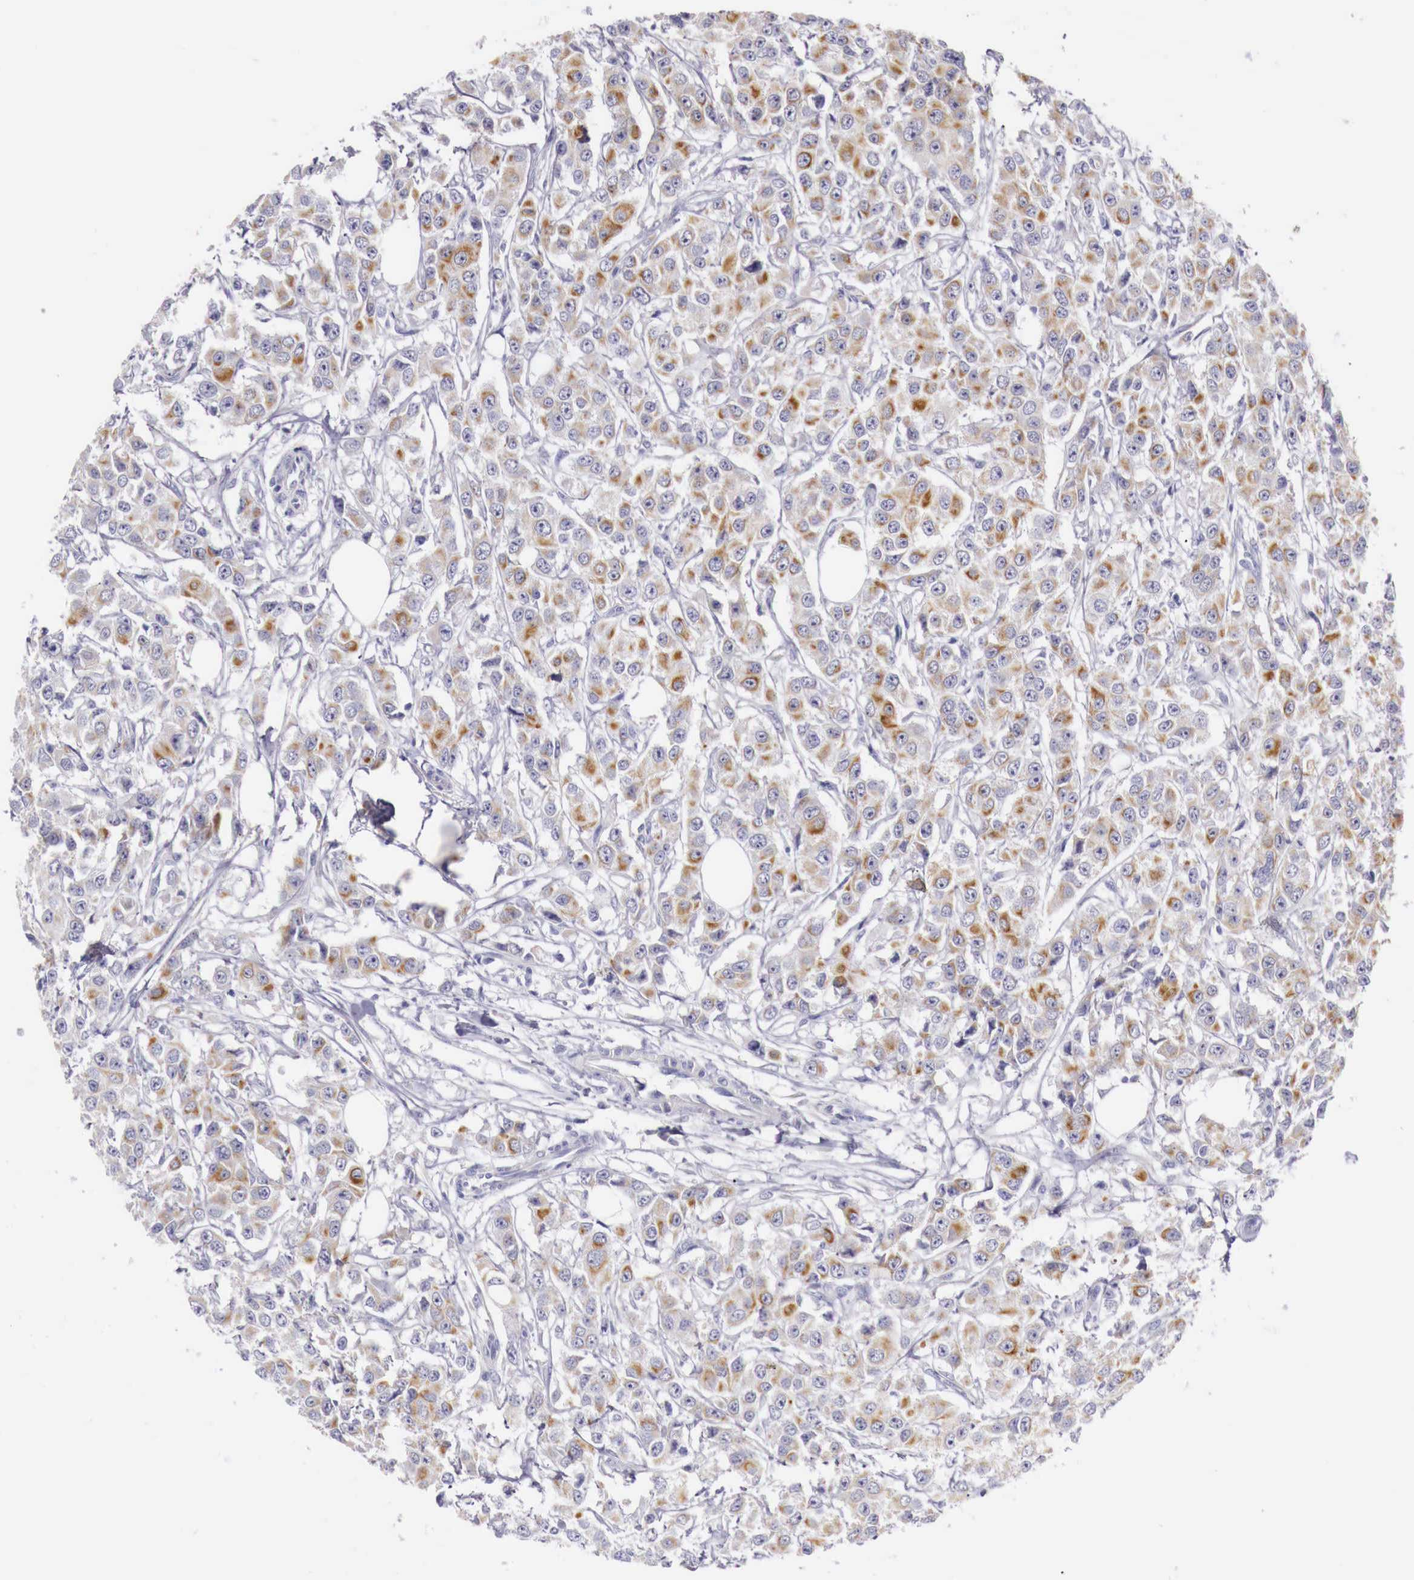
{"staining": {"intensity": "moderate", "quantity": "25%-75%", "location": "cytoplasmic/membranous"}, "tissue": "breast cancer", "cell_type": "Tumor cells", "image_type": "cancer", "snomed": [{"axis": "morphology", "description": "Duct carcinoma"}, {"axis": "topography", "description": "Breast"}], "caption": "A medium amount of moderate cytoplasmic/membranous staining is present in about 25%-75% of tumor cells in breast cancer (infiltrating ductal carcinoma) tissue.", "gene": "NREP", "patient": {"sex": "female", "age": 58}}